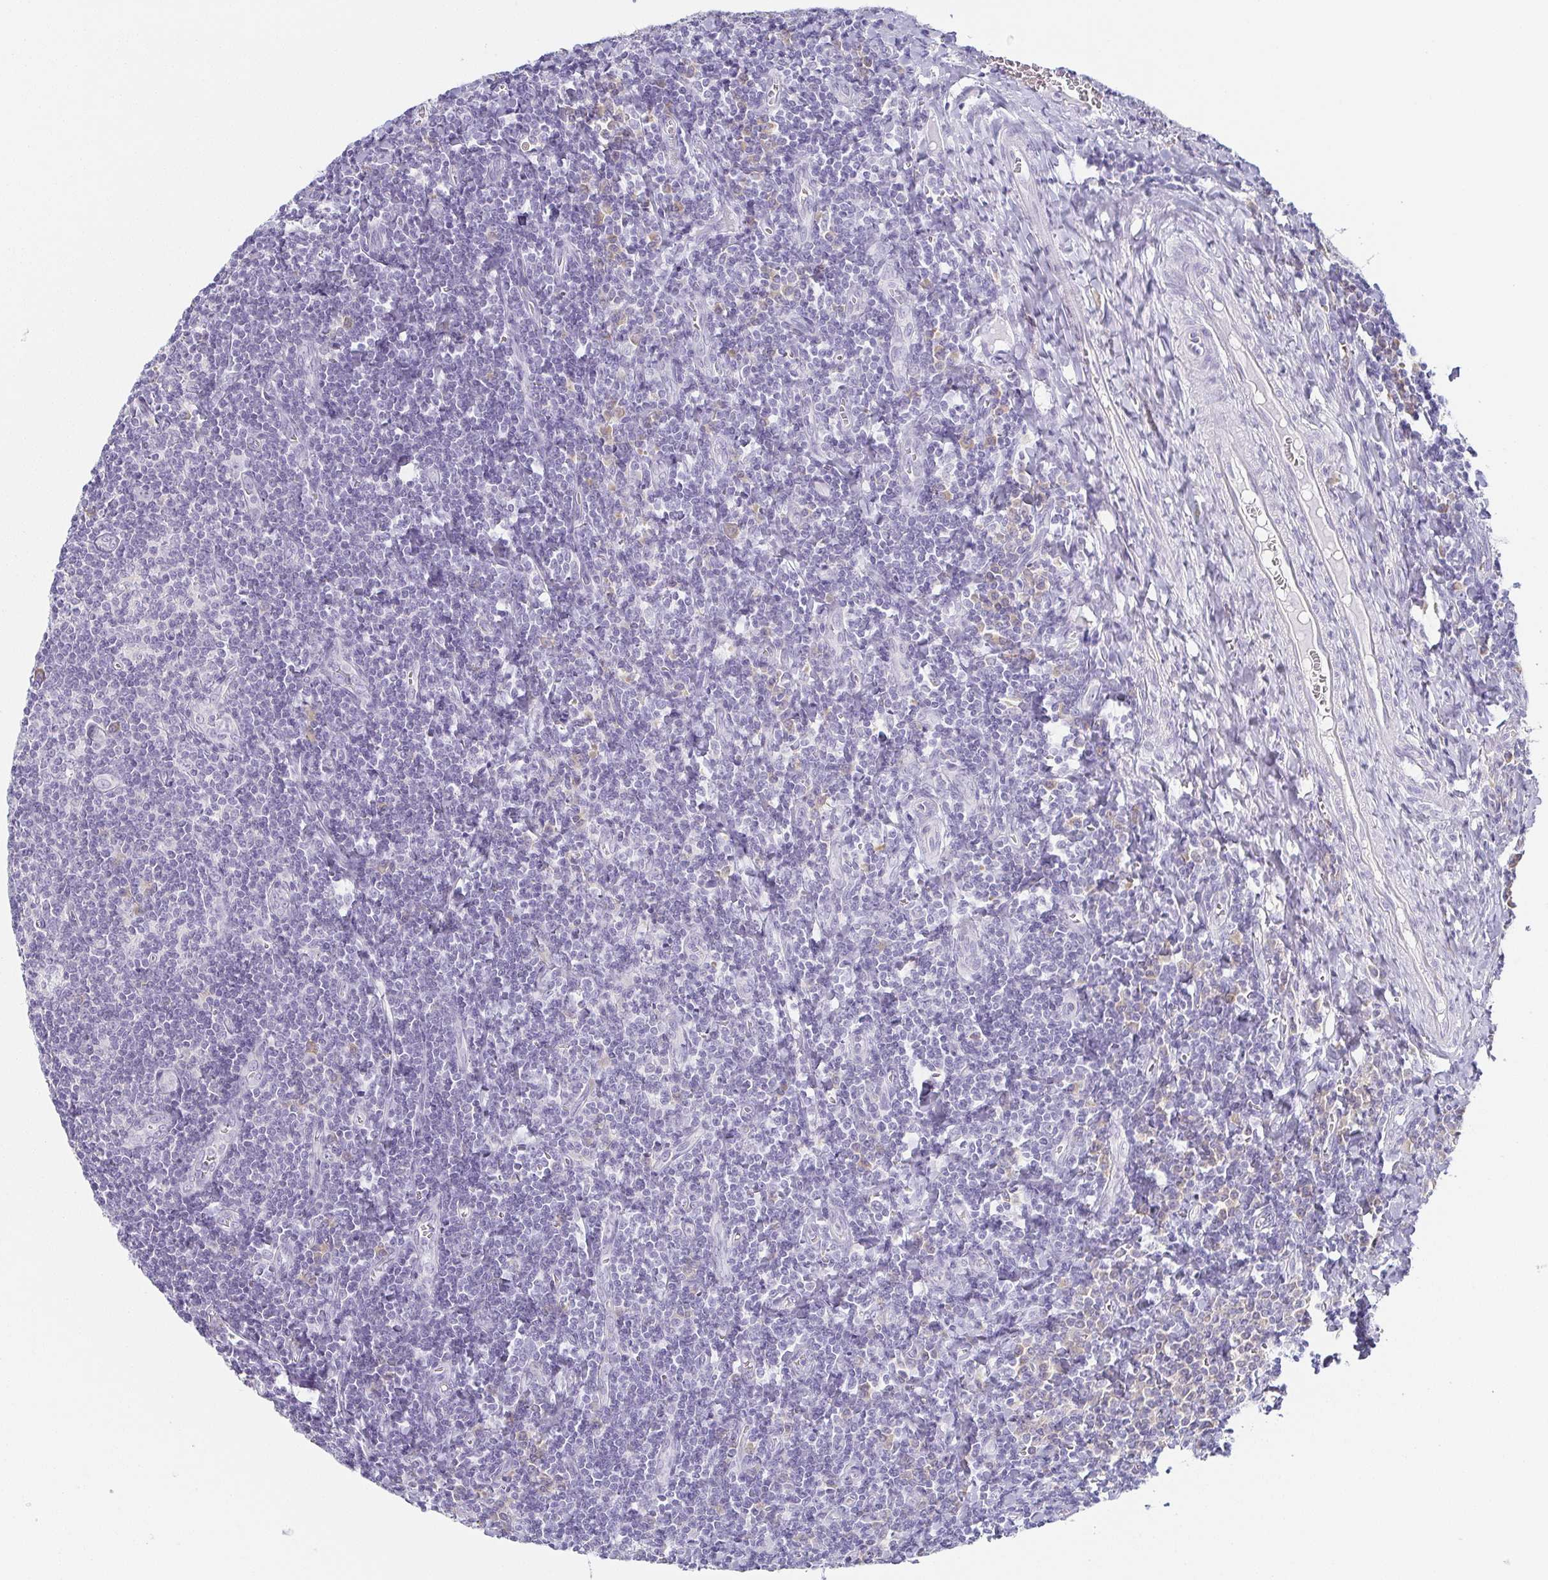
{"staining": {"intensity": "negative", "quantity": "none", "location": "none"}, "tissue": "tonsil", "cell_type": "Germinal center cells", "image_type": "normal", "snomed": [{"axis": "morphology", "description": "Normal tissue, NOS"}, {"axis": "morphology", "description": "Inflammation, NOS"}, {"axis": "topography", "description": "Tonsil"}], "caption": "Immunohistochemistry (IHC) photomicrograph of benign human tonsil stained for a protein (brown), which displays no expression in germinal center cells.", "gene": "PRR27", "patient": {"sex": "female", "age": 31}}